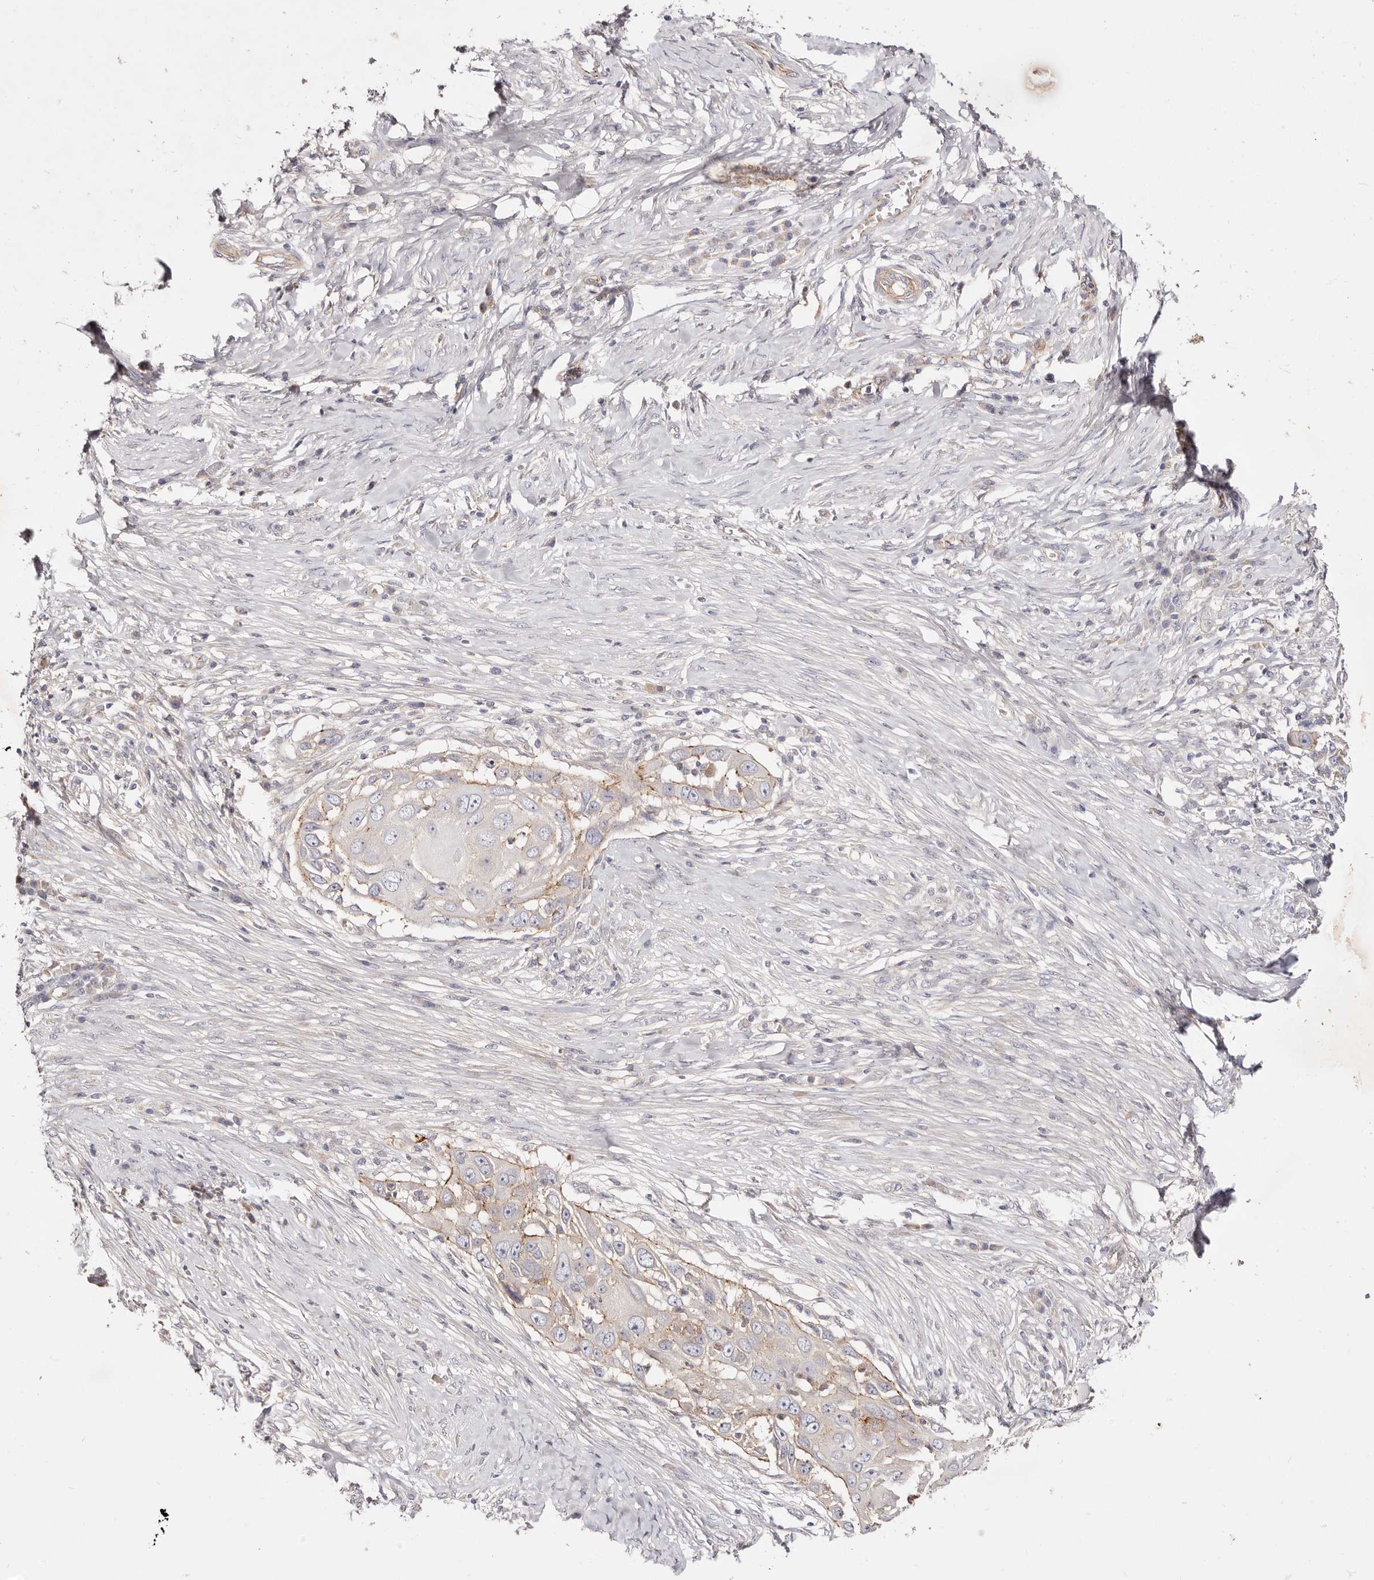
{"staining": {"intensity": "weak", "quantity": "<25%", "location": "cytoplasmic/membranous"}, "tissue": "skin cancer", "cell_type": "Tumor cells", "image_type": "cancer", "snomed": [{"axis": "morphology", "description": "Squamous cell carcinoma, NOS"}, {"axis": "topography", "description": "Skin"}], "caption": "This is an immunohistochemistry photomicrograph of human squamous cell carcinoma (skin). There is no expression in tumor cells.", "gene": "SLC35B2", "patient": {"sex": "female", "age": 44}}